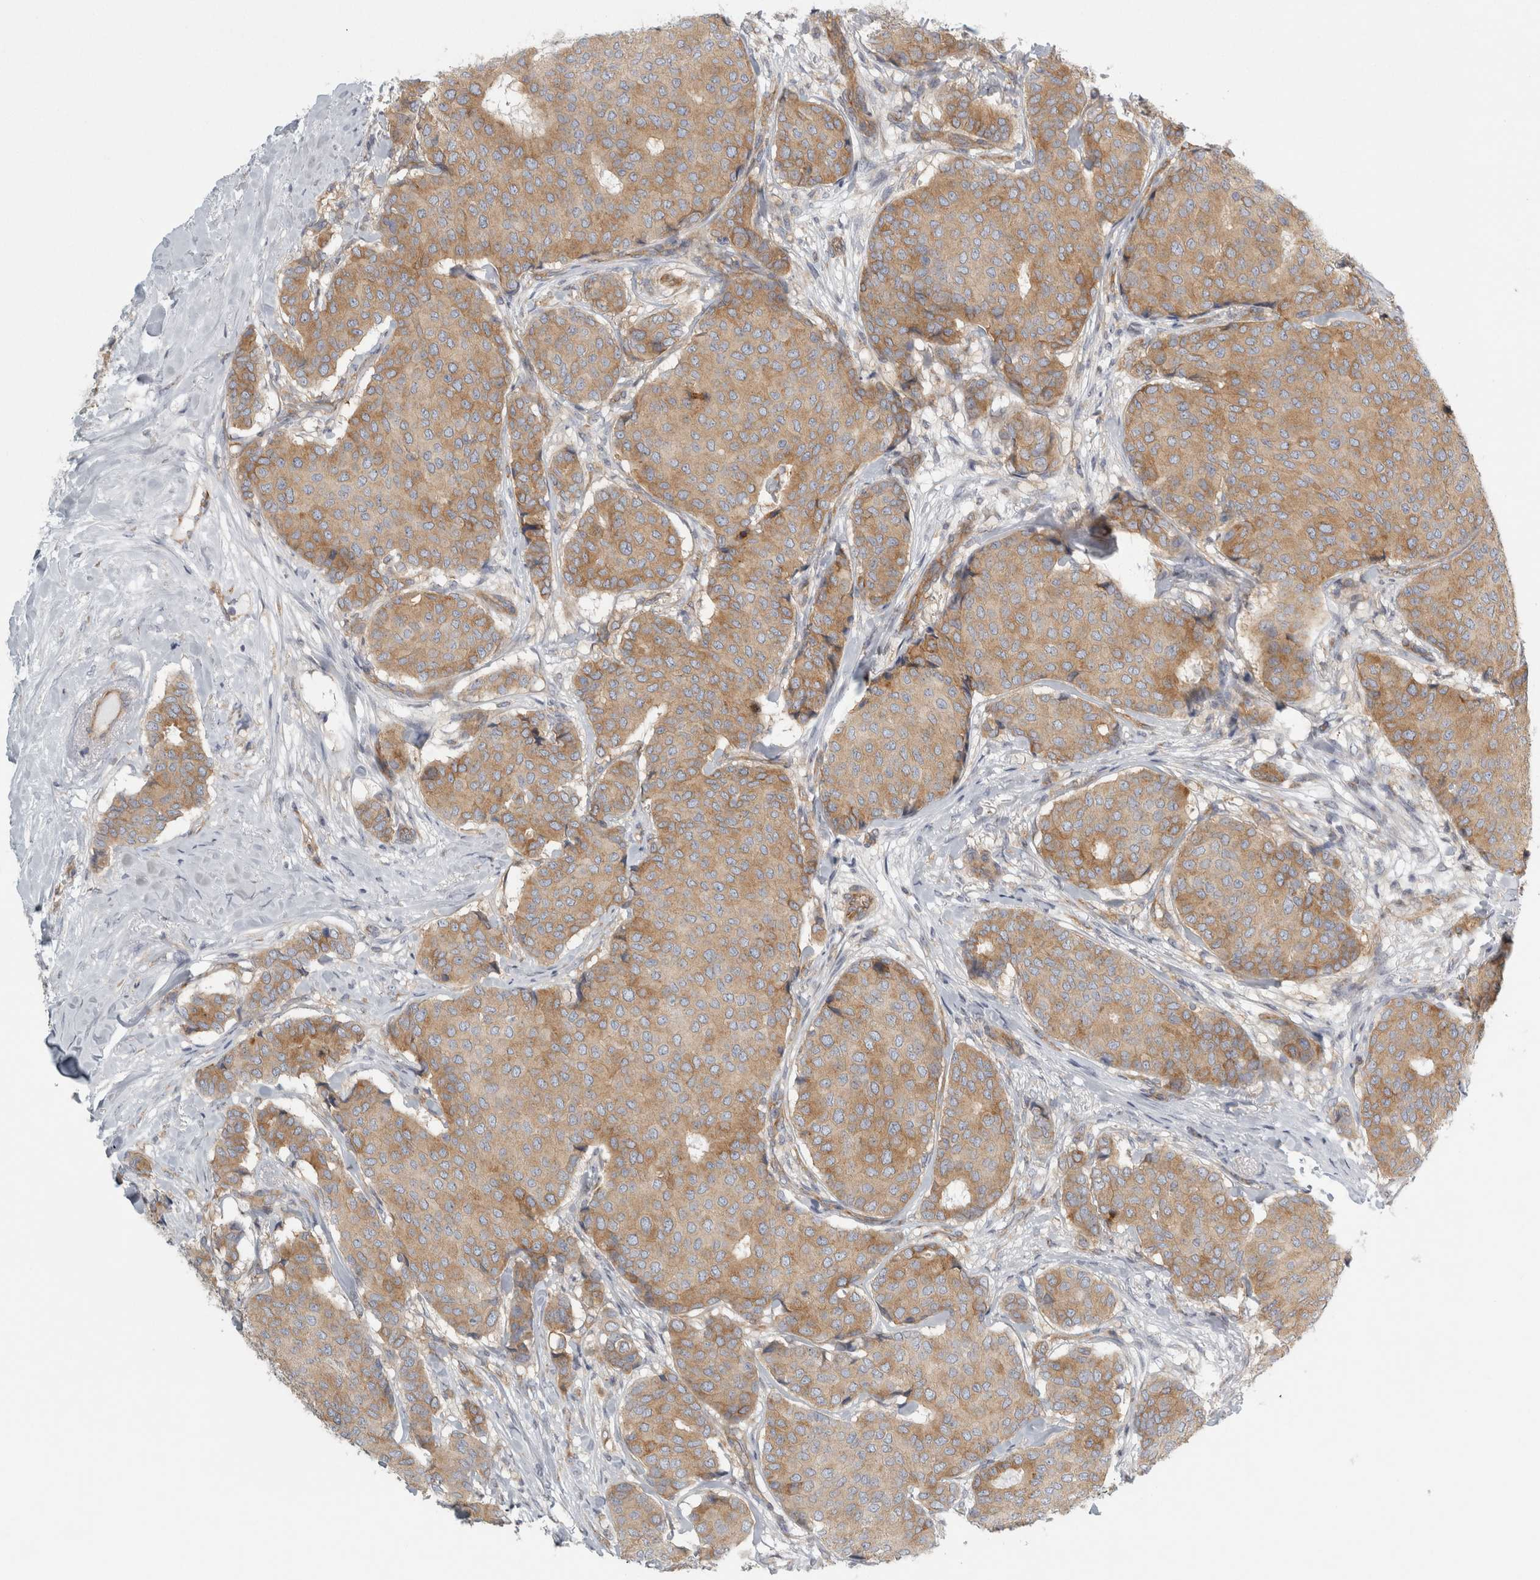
{"staining": {"intensity": "moderate", "quantity": ">75%", "location": "cytoplasmic/membranous"}, "tissue": "breast cancer", "cell_type": "Tumor cells", "image_type": "cancer", "snomed": [{"axis": "morphology", "description": "Duct carcinoma"}, {"axis": "topography", "description": "Breast"}], "caption": "A histopathology image showing moderate cytoplasmic/membranous staining in about >75% of tumor cells in breast intraductal carcinoma, as visualized by brown immunohistochemical staining.", "gene": "PEX6", "patient": {"sex": "female", "age": 75}}